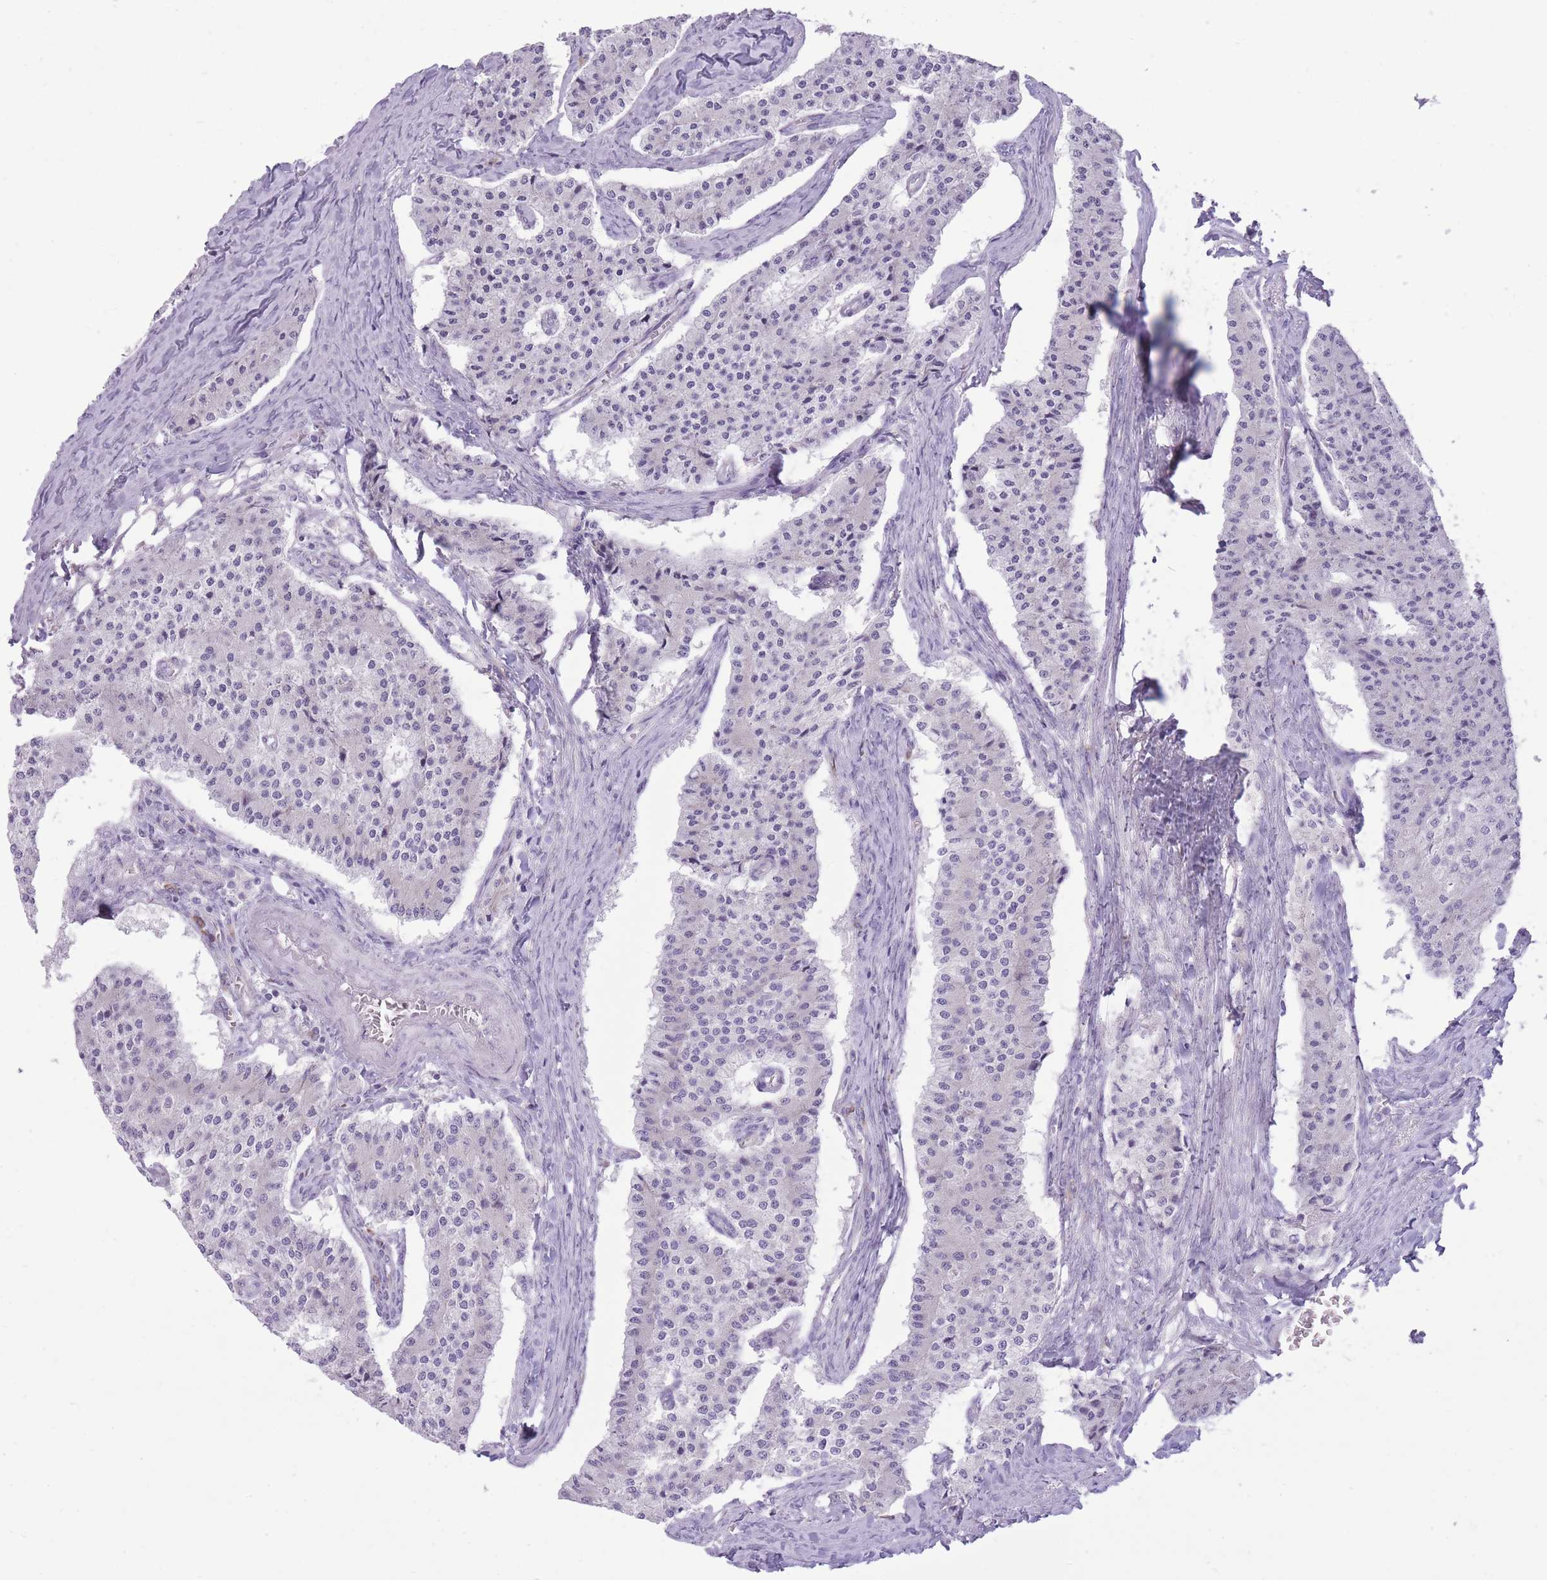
{"staining": {"intensity": "negative", "quantity": "none", "location": "none"}, "tissue": "carcinoid", "cell_type": "Tumor cells", "image_type": "cancer", "snomed": [{"axis": "morphology", "description": "Carcinoid, malignant, NOS"}, {"axis": "topography", "description": "Colon"}], "caption": "Tumor cells are negative for brown protein staining in carcinoid (malignant).", "gene": "ZNF501", "patient": {"sex": "female", "age": 52}}